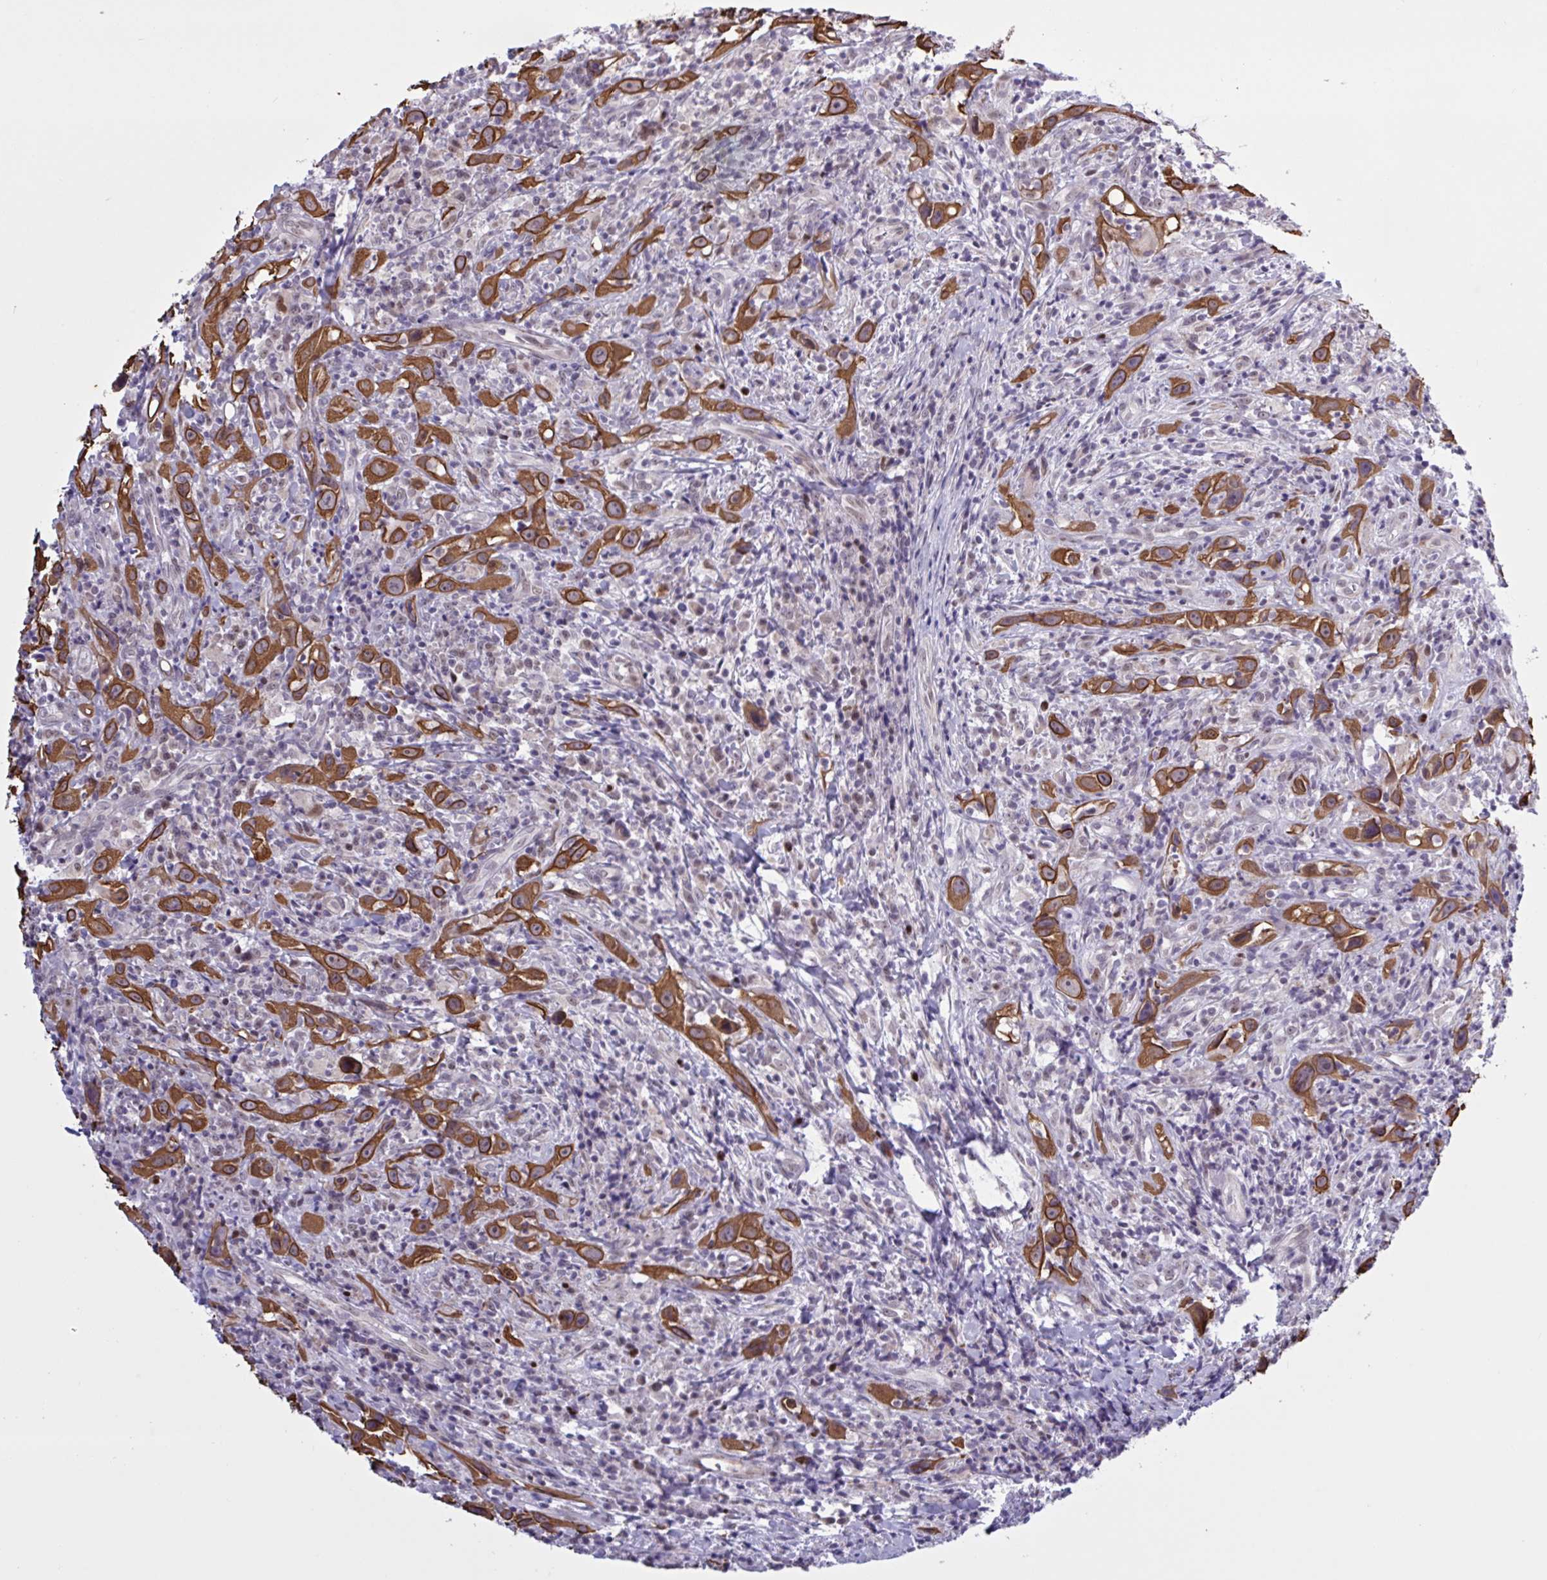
{"staining": {"intensity": "strong", "quantity": ">75%", "location": "cytoplasmic/membranous,nuclear"}, "tissue": "head and neck cancer", "cell_type": "Tumor cells", "image_type": "cancer", "snomed": [{"axis": "morphology", "description": "Squamous cell carcinoma, NOS"}, {"axis": "topography", "description": "Head-Neck"}], "caption": "Protein staining by immunohistochemistry exhibits strong cytoplasmic/membranous and nuclear staining in approximately >75% of tumor cells in squamous cell carcinoma (head and neck). (Brightfield microscopy of DAB IHC at high magnification).", "gene": "PRMT6", "patient": {"sex": "female", "age": 95}}